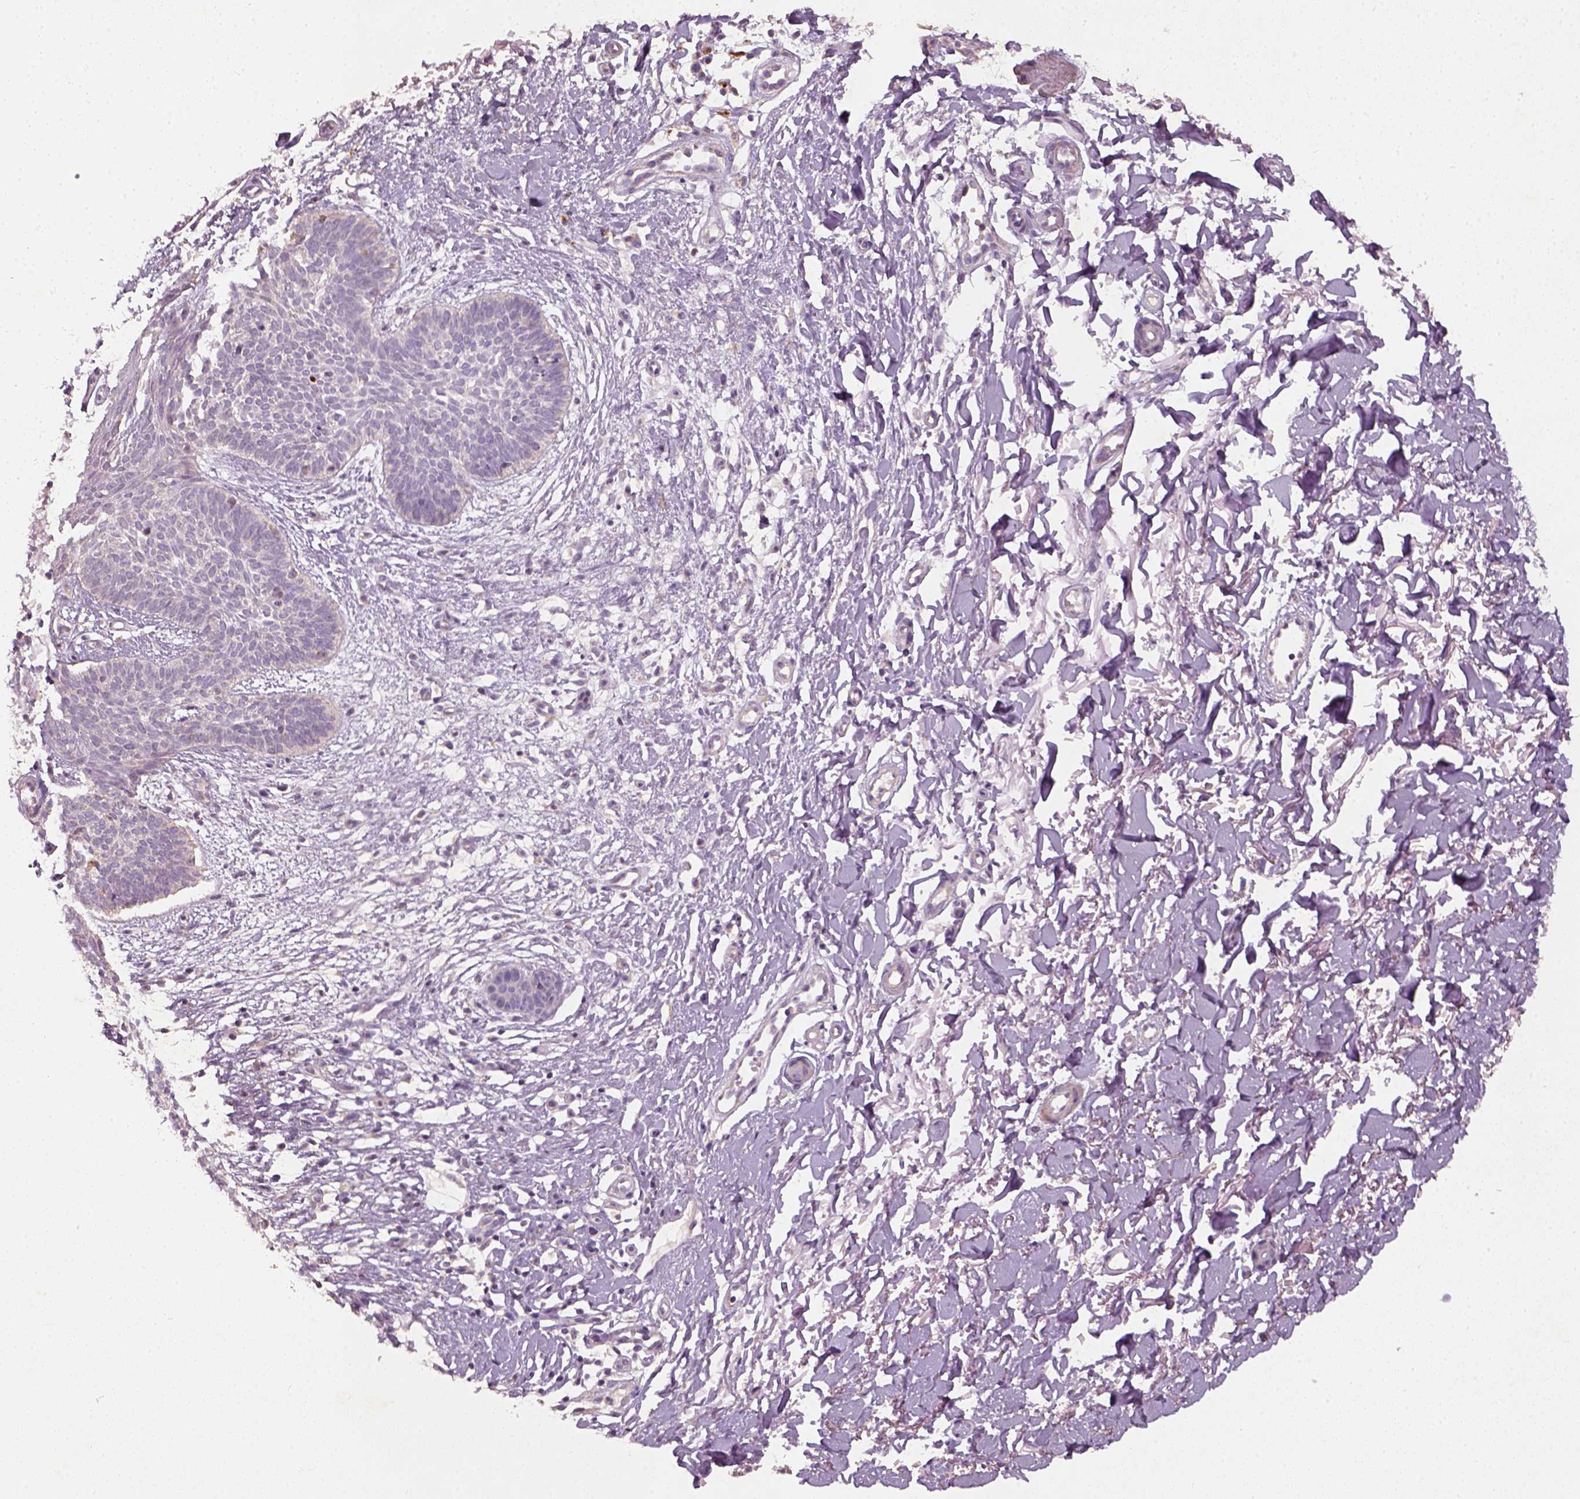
{"staining": {"intensity": "negative", "quantity": "none", "location": "none"}, "tissue": "skin cancer", "cell_type": "Tumor cells", "image_type": "cancer", "snomed": [{"axis": "morphology", "description": "Basal cell carcinoma"}, {"axis": "topography", "description": "Skin"}], "caption": "This micrograph is of skin cancer (basal cell carcinoma) stained with IHC to label a protein in brown with the nuclei are counter-stained blue. There is no expression in tumor cells.", "gene": "NUDT6", "patient": {"sex": "female", "age": 84}}